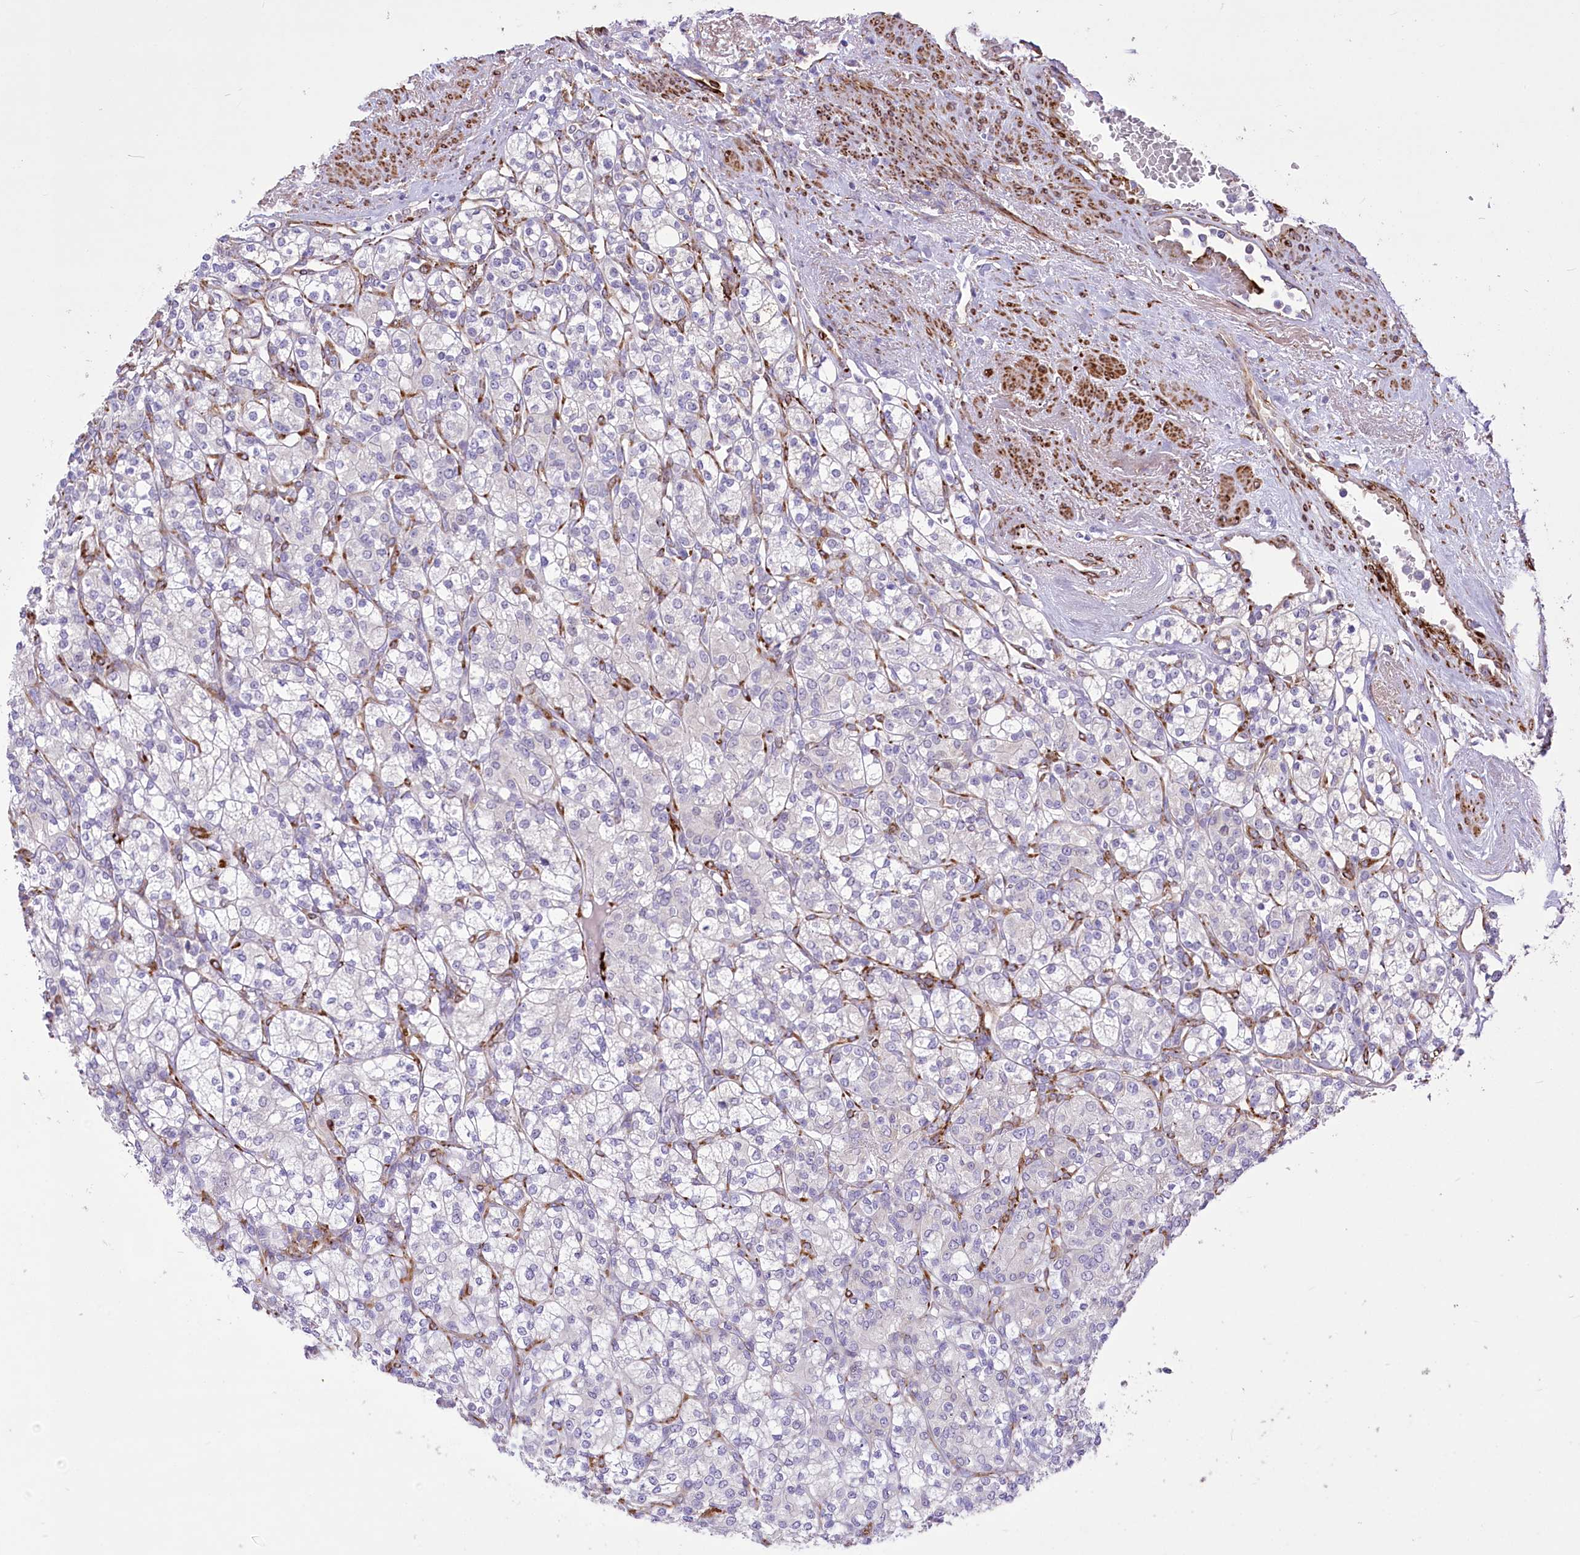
{"staining": {"intensity": "negative", "quantity": "none", "location": "none"}, "tissue": "renal cancer", "cell_type": "Tumor cells", "image_type": "cancer", "snomed": [{"axis": "morphology", "description": "Adenocarcinoma, NOS"}, {"axis": "topography", "description": "Kidney"}], "caption": "Immunohistochemistry (IHC) of renal cancer (adenocarcinoma) displays no staining in tumor cells.", "gene": "ANGPTL3", "patient": {"sex": "male", "age": 77}}